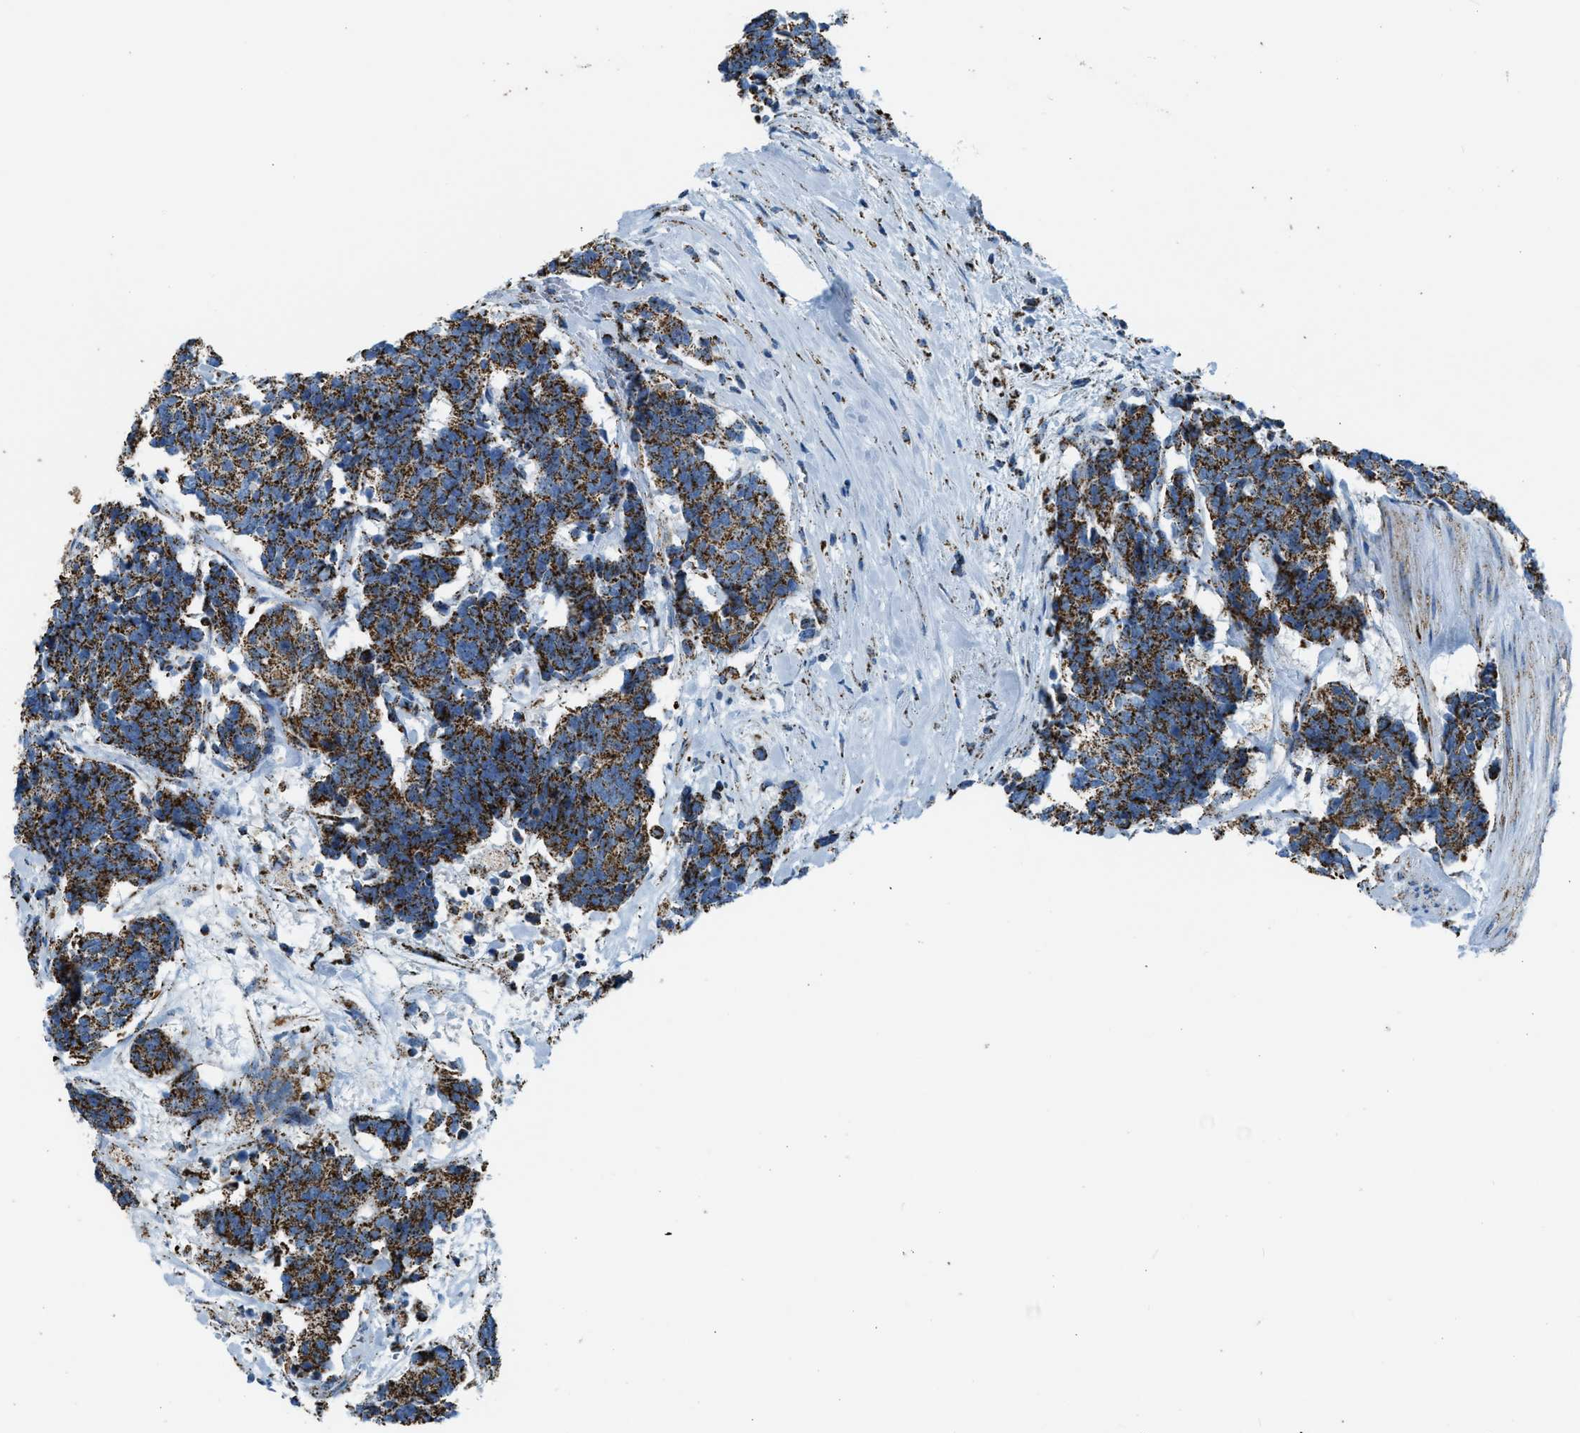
{"staining": {"intensity": "strong", "quantity": ">75%", "location": "cytoplasmic/membranous"}, "tissue": "carcinoid", "cell_type": "Tumor cells", "image_type": "cancer", "snomed": [{"axis": "morphology", "description": "Carcinoma, NOS"}, {"axis": "morphology", "description": "Carcinoid, malignant, NOS"}, {"axis": "topography", "description": "Urinary bladder"}], "caption": "The immunohistochemical stain shows strong cytoplasmic/membranous staining in tumor cells of carcinoid tissue. The protein of interest is stained brown, and the nuclei are stained in blue (DAB IHC with brightfield microscopy, high magnification).", "gene": "MDH2", "patient": {"sex": "male", "age": 57}}